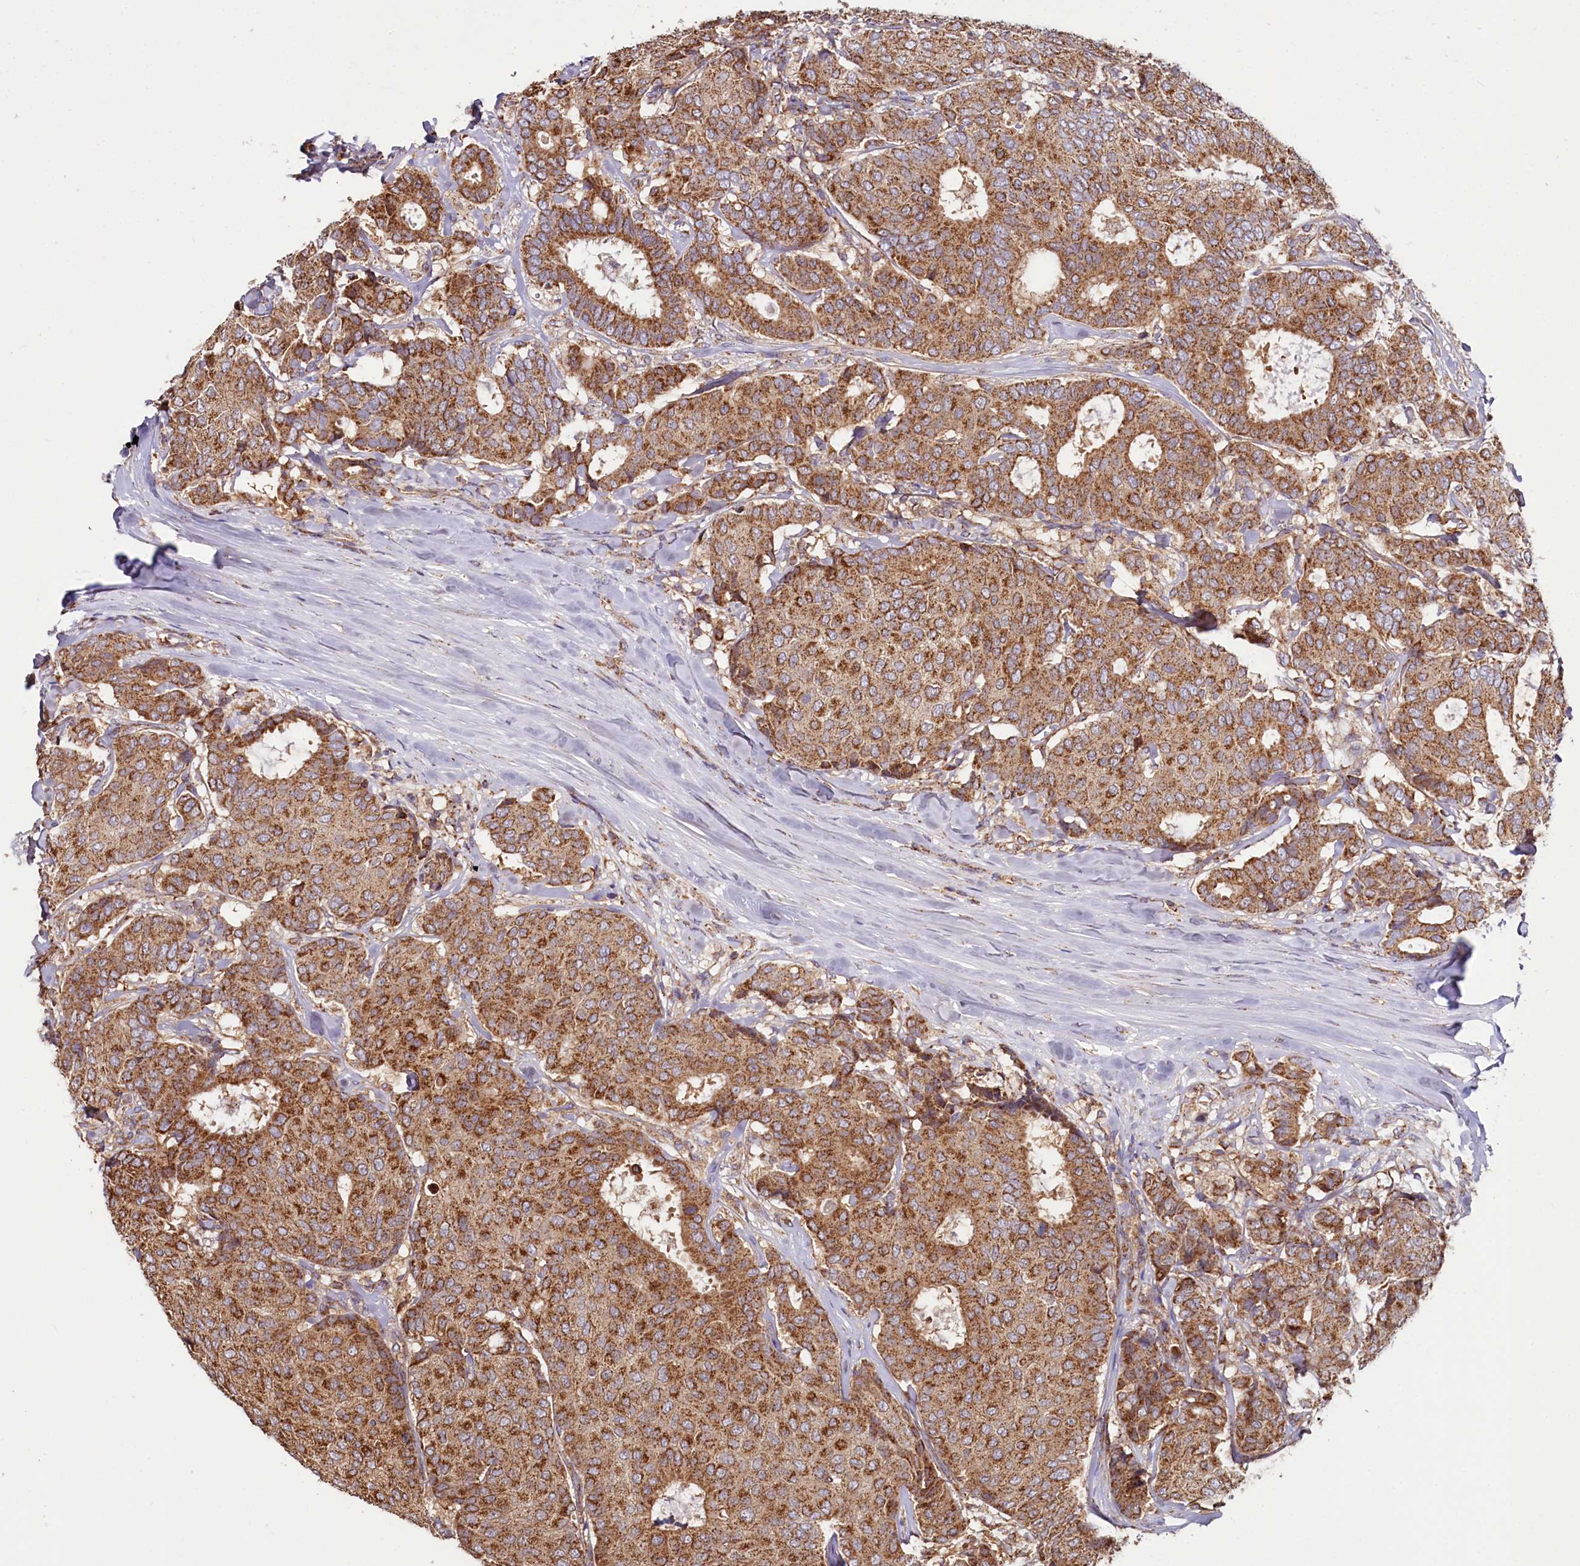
{"staining": {"intensity": "moderate", "quantity": ">75%", "location": "cytoplasmic/membranous"}, "tissue": "breast cancer", "cell_type": "Tumor cells", "image_type": "cancer", "snomed": [{"axis": "morphology", "description": "Duct carcinoma"}, {"axis": "topography", "description": "Breast"}], "caption": "Protein positivity by IHC reveals moderate cytoplasmic/membranous expression in approximately >75% of tumor cells in breast infiltrating ductal carcinoma. (Stains: DAB in brown, nuclei in blue, Microscopy: brightfield microscopy at high magnification).", "gene": "NUDT15", "patient": {"sex": "female", "age": 75}}